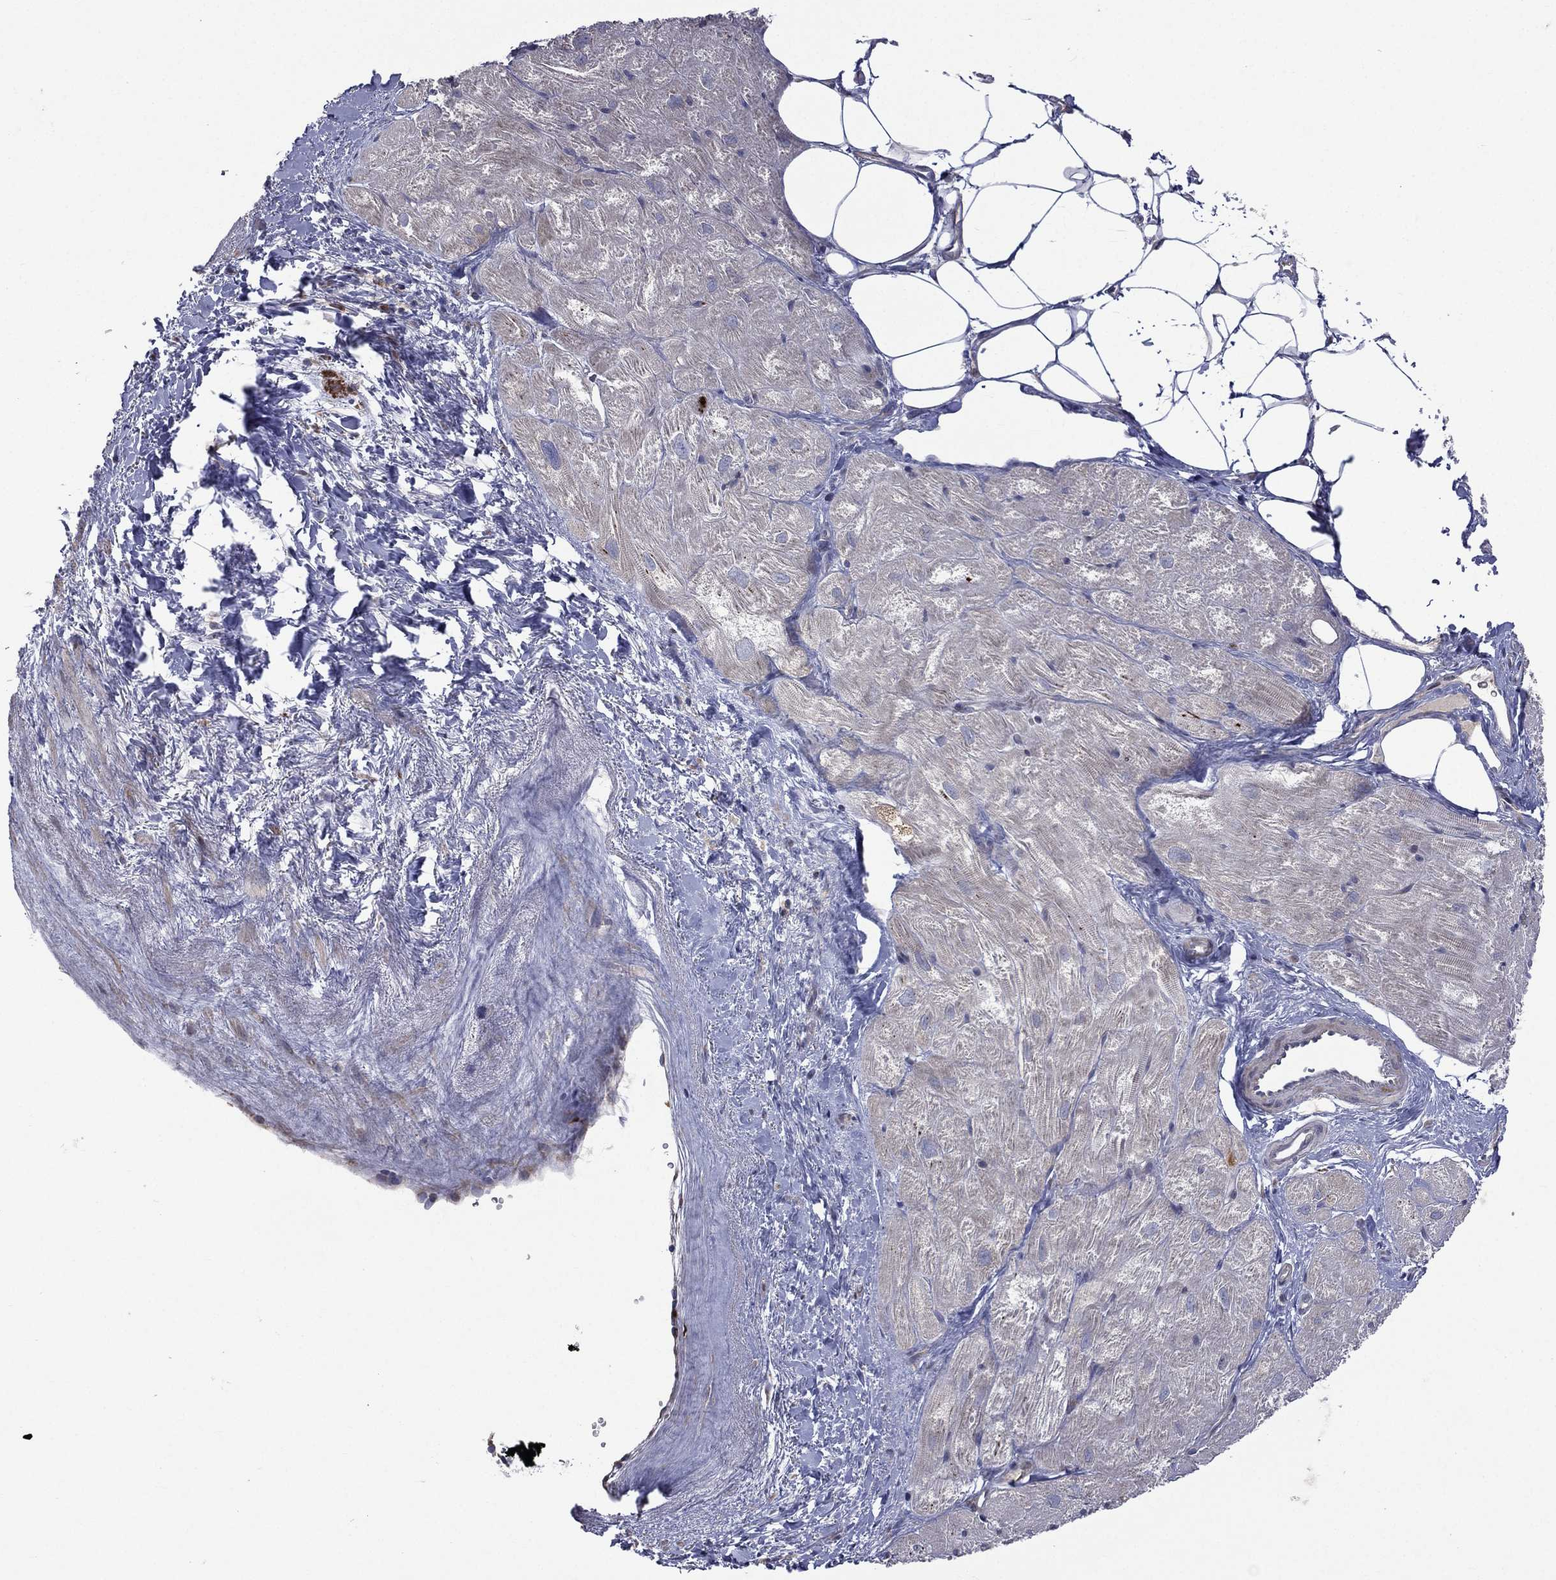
{"staining": {"intensity": "weak", "quantity": "<25%", "location": "cytoplasmic/membranous"}, "tissue": "heart muscle", "cell_type": "Cardiomyocytes", "image_type": "normal", "snomed": [{"axis": "morphology", "description": "Normal tissue, NOS"}, {"axis": "topography", "description": "Heart"}], "caption": "Immunohistochemical staining of benign human heart muscle reveals no significant staining in cardiomyocytes.", "gene": "C20orf96", "patient": {"sex": "male", "age": 62}}